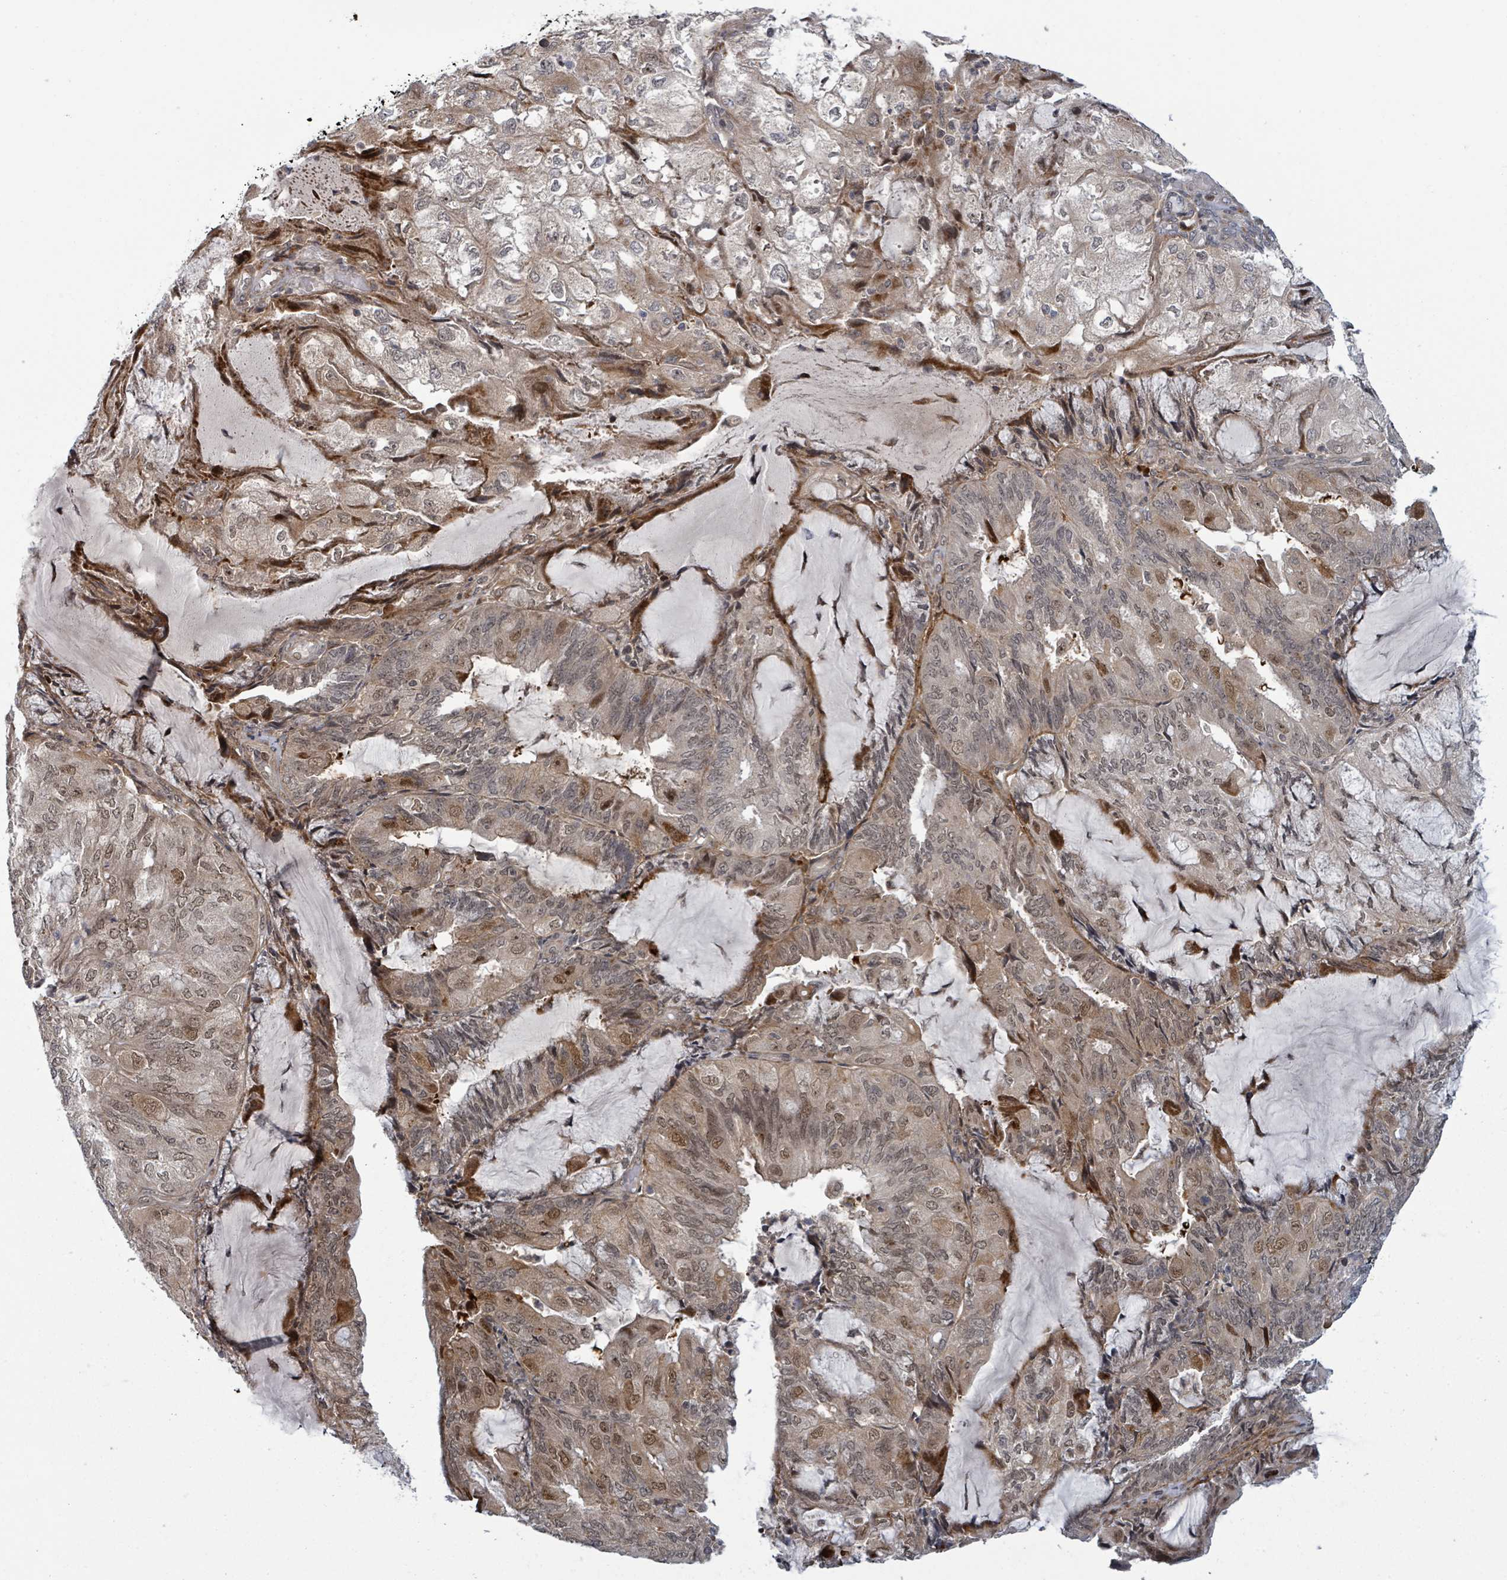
{"staining": {"intensity": "moderate", "quantity": ">75%", "location": "cytoplasmic/membranous,nuclear"}, "tissue": "endometrial cancer", "cell_type": "Tumor cells", "image_type": "cancer", "snomed": [{"axis": "morphology", "description": "Adenocarcinoma, NOS"}, {"axis": "topography", "description": "Endometrium"}], "caption": "Protein expression analysis of adenocarcinoma (endometrial) reveals moderate cytoplasmic/membranous and nuclear positivity in approximately >75% of tumor cells.", "gene": "GTF3C1", "patient": {"sex": "female", "age": 81}}